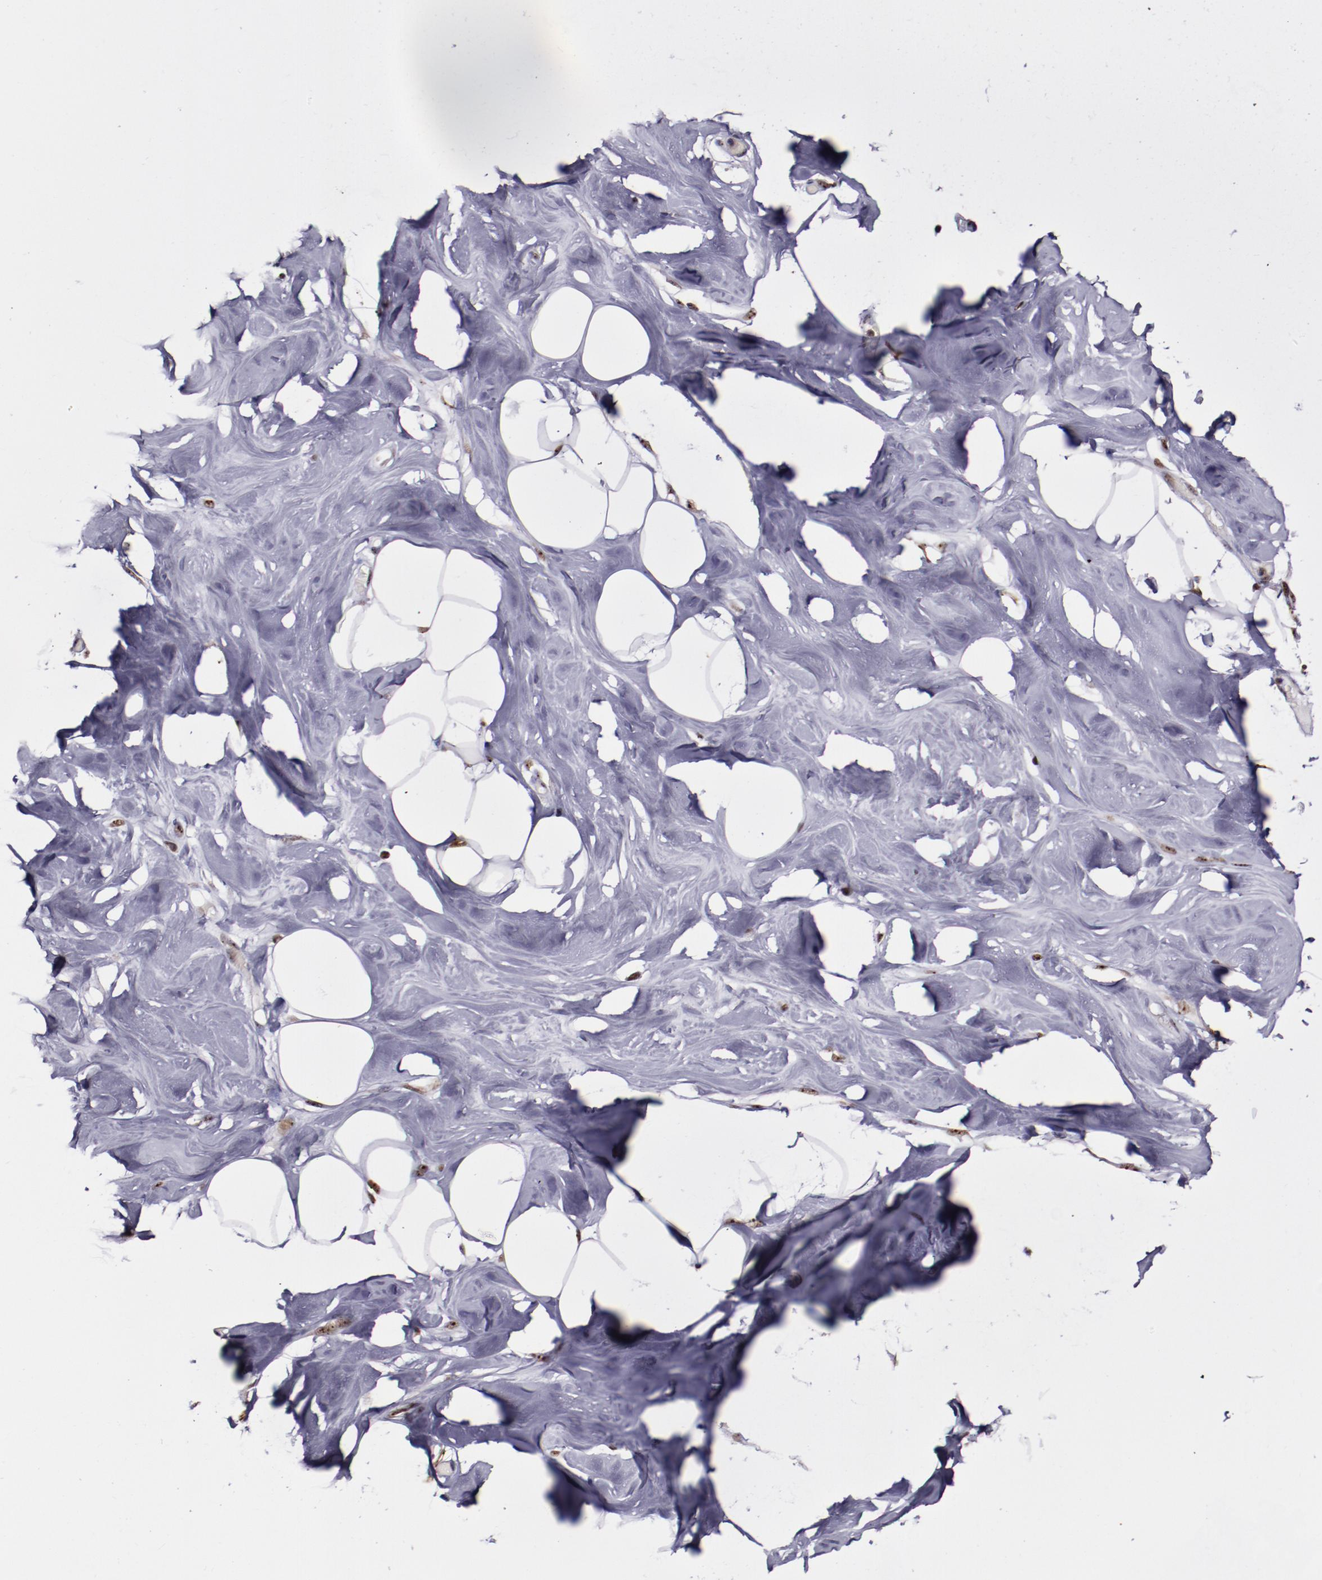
{"staining": {"intensity": "moderate", "quantity": ">75%", "location": "nuclear"}, "tissue": "breast", "cell_type": "Adipocytes", "image_type": "normal", "snomed": [{"axis": "morphology", "description": "Normal tissue, NOS"}, {"axis": "topography", "description": "Breast"}, {"axis": "topography", "description": "Soft tissue"}], "caption": "IHC of unremarkable breast displays medium levels of moderate nuclear staining in about >75% of adipocytes.", "gene": "CECR2", "patient": {"sex": "female", "age": 25}}